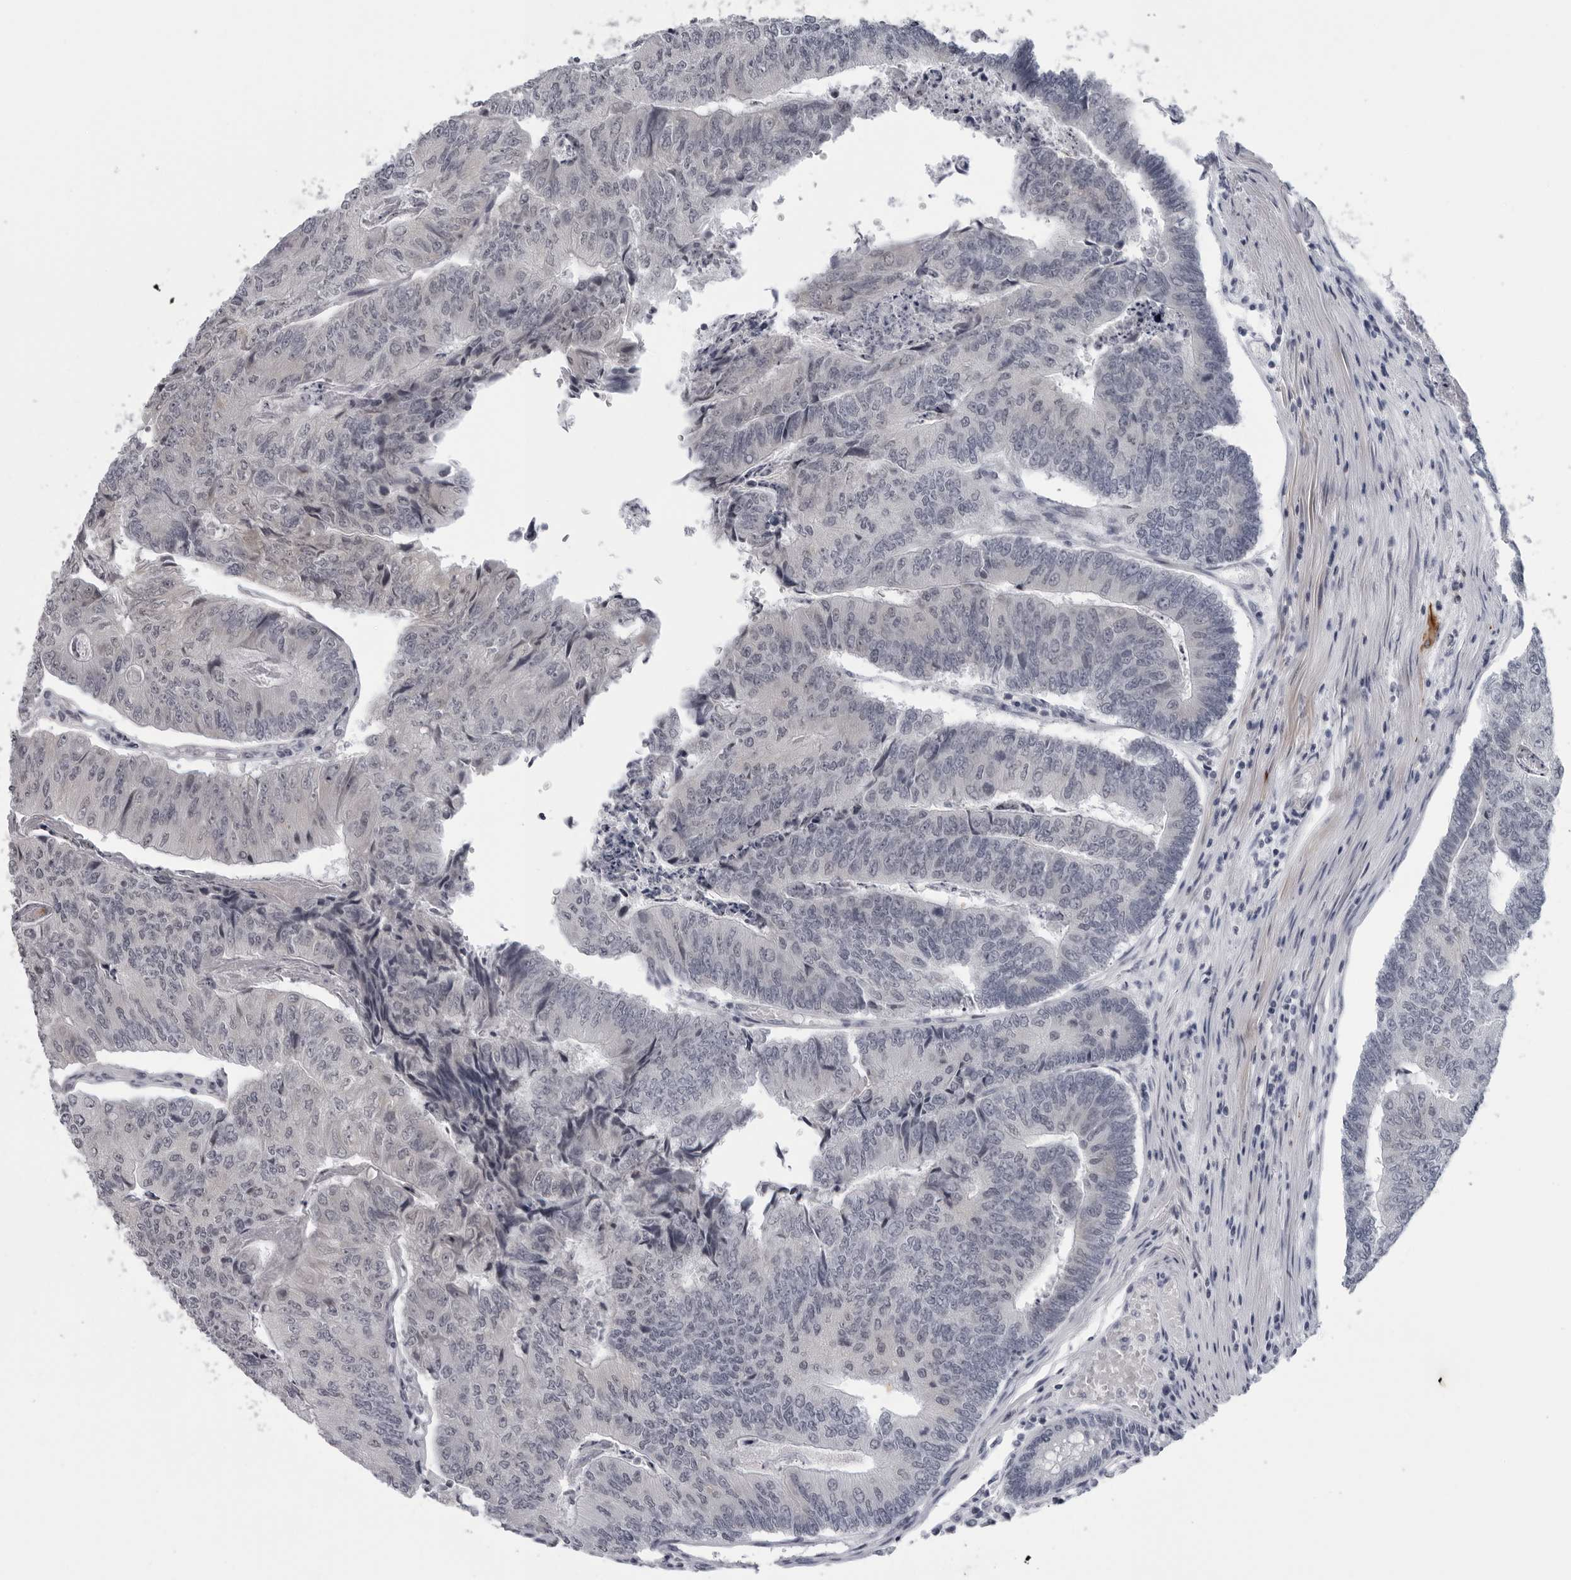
{"staining": {"intensity": "negative", "quantity": "none", "location": "none"}, "tissue": "colorectal cancer", "cell_type": "Tumor cells", "image_type": "cancer", "snomed": [{"axis": "morphology", "description": "Adenocarcinoma, NOS"}, {"axis": "topography", "description": "Colon"}], "caption": "This micrograph is of colorectal cancer stained with IHC to label a protein in brown with the nuclei are counter-stained blue. There is no staining in tumor cells. (Immunohistochemistry (ihc), brightfield microscopy, high magnification).", "gene": "OPLAH", "patient": {"sex": "female", "age": 67}}